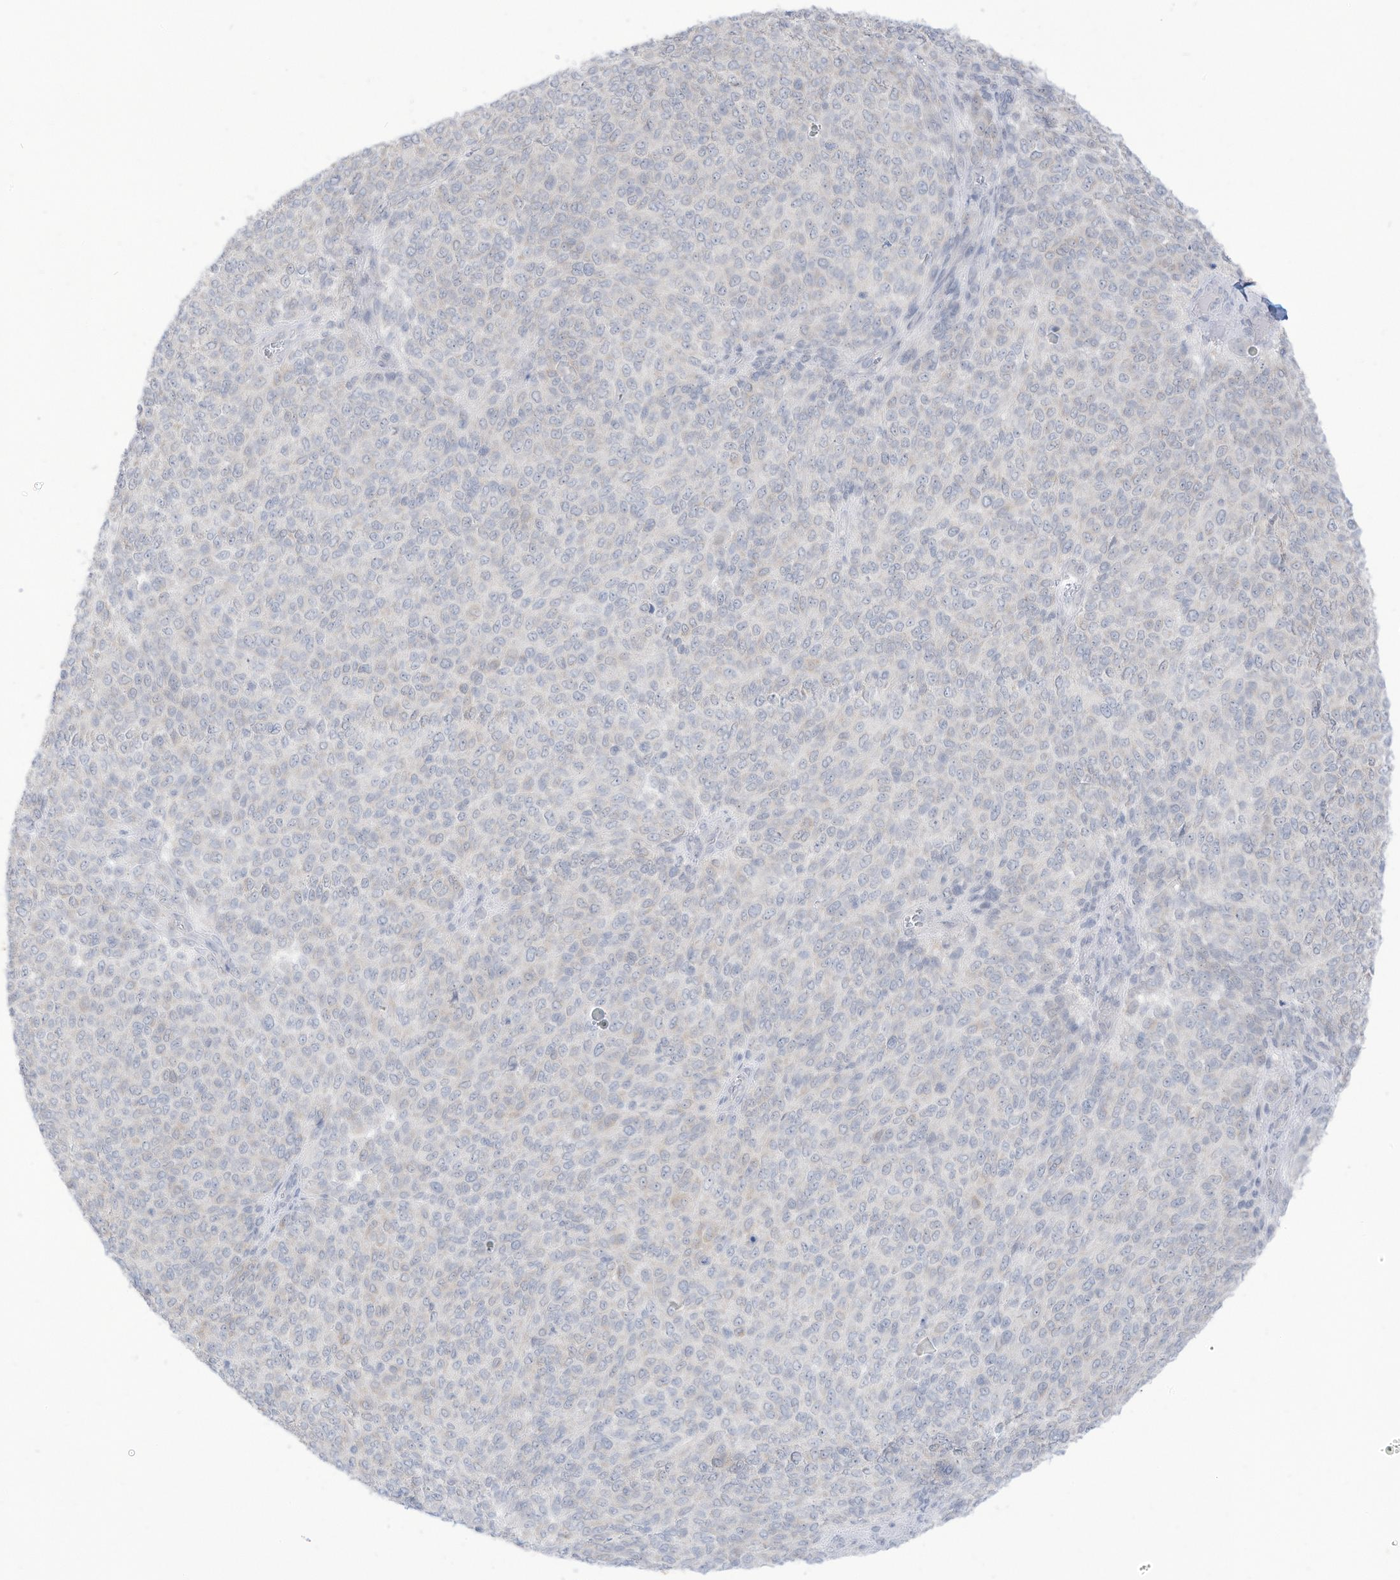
{"staining": {"intensity": "negative", "quantity": "none", "location": "none"}, "tissue": "melanoma", "cell_type": "Tumor cells", "image_type": "cancer", "snomed": [{"axis": "morphology", "description": "Malignant melanoma, NOS"}, {"axis": "topography", "description": "Skin"}], "caption": "DAB immunohistochemical staining of human melanoma reveals no significant staining in tumor cells. Nuclei are stained in blue.", "gene": "OGT", "patient": {"sex": "male", "age": 49}}